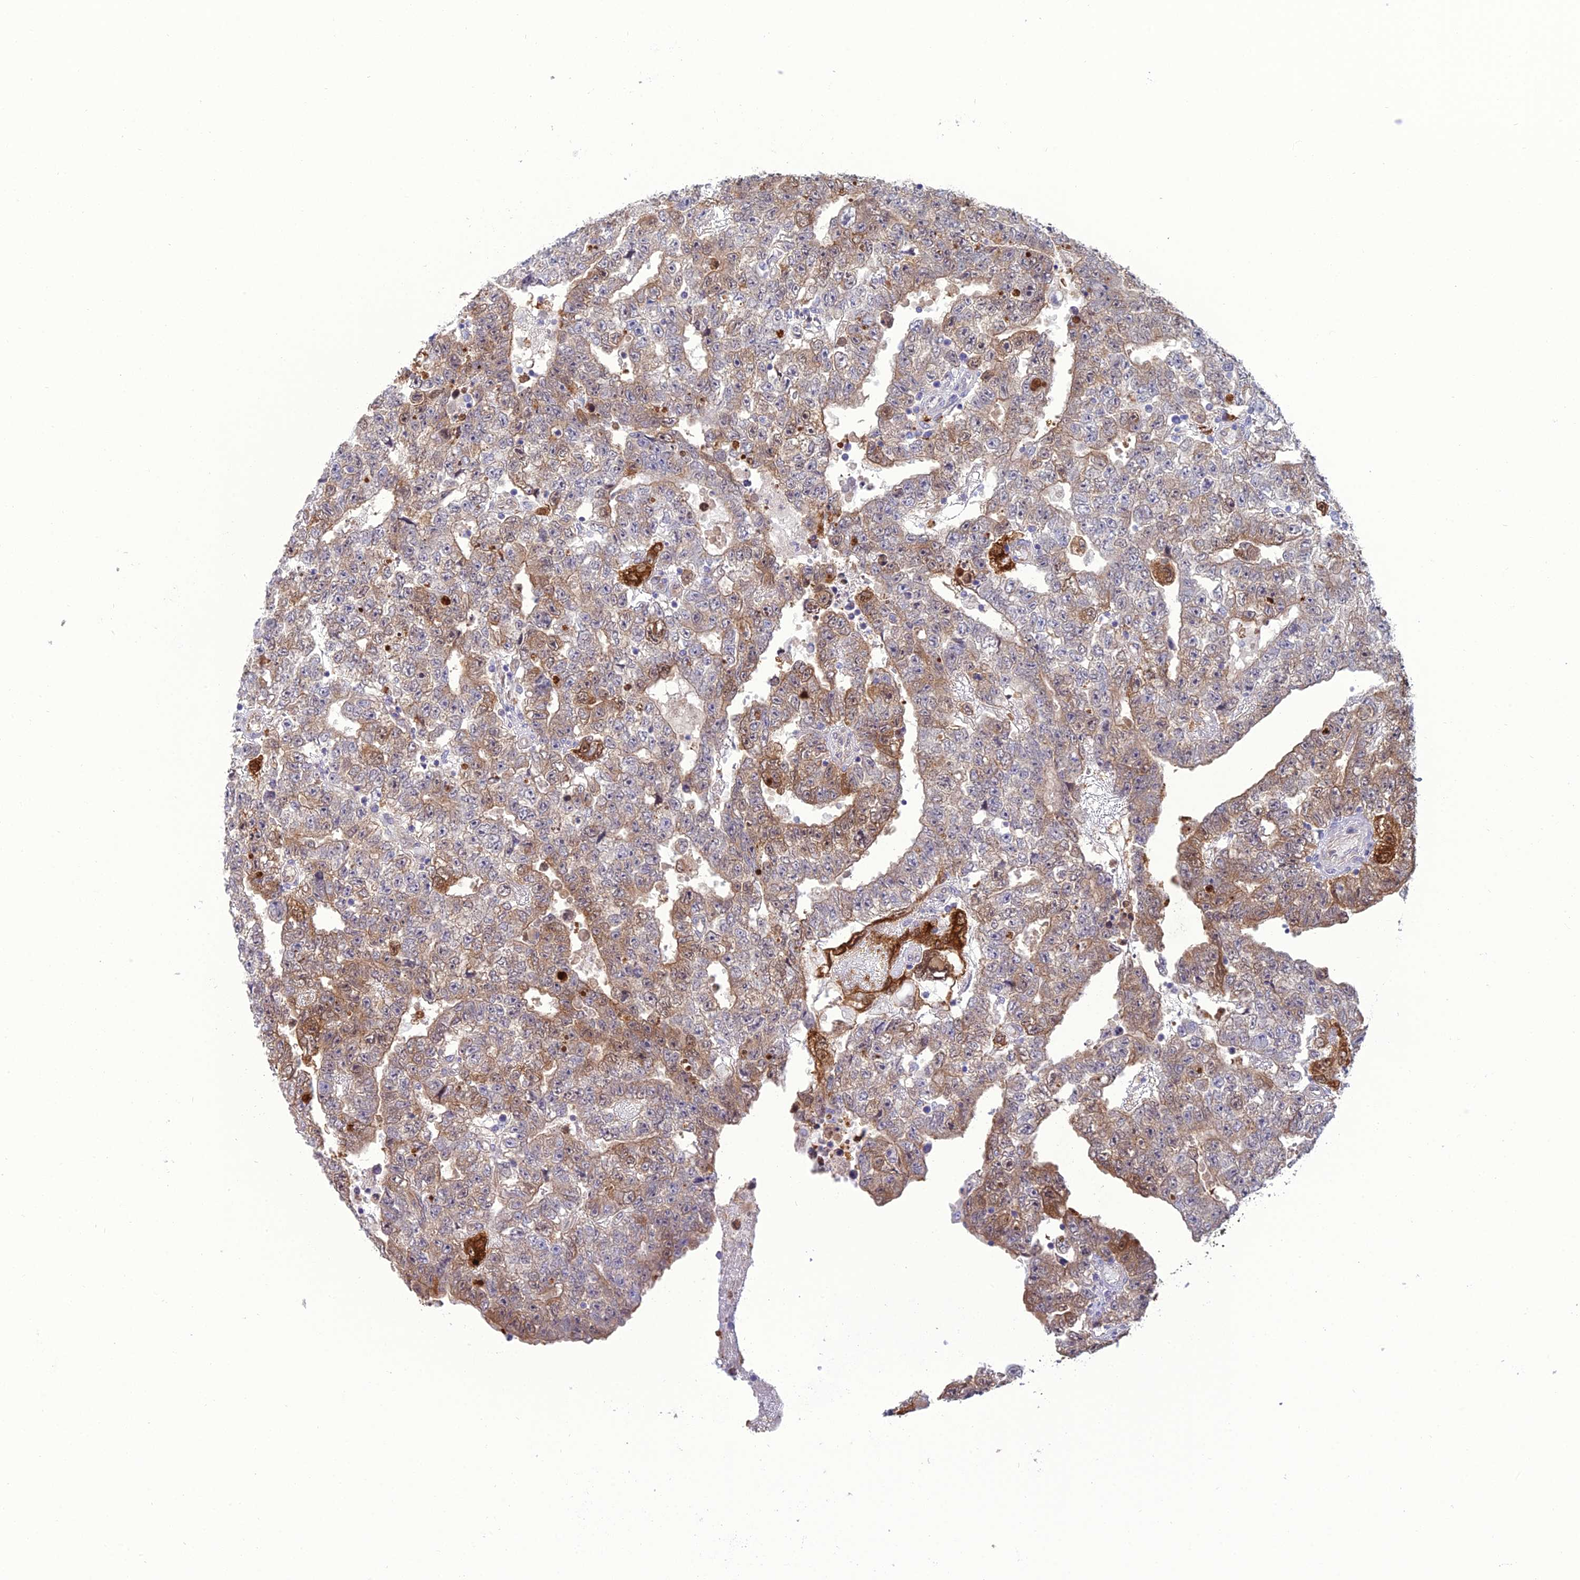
{"staining": {"intensity": "moderate", "quantity": "<25%", "location": "cytoplasmic/membranous"}, "tissue": "testis cancer", "cell_type": "Tumor cells", "image_type": "cancer", "snomed": [{"axis": "morphology", "description": "Carcinoma, Embryonal, NOS"}, {"axis": "topography", "description": "Testis"}], "caption": "DAB immunohistochemical staining of testis cancer (embryonal carcinoma) reveals moderate cytoplasmic/membranous protein positivity in about <25% of tumor cells.", "gene": "GNPNAT1", "patient": {"sex": "male", "age": 25}}